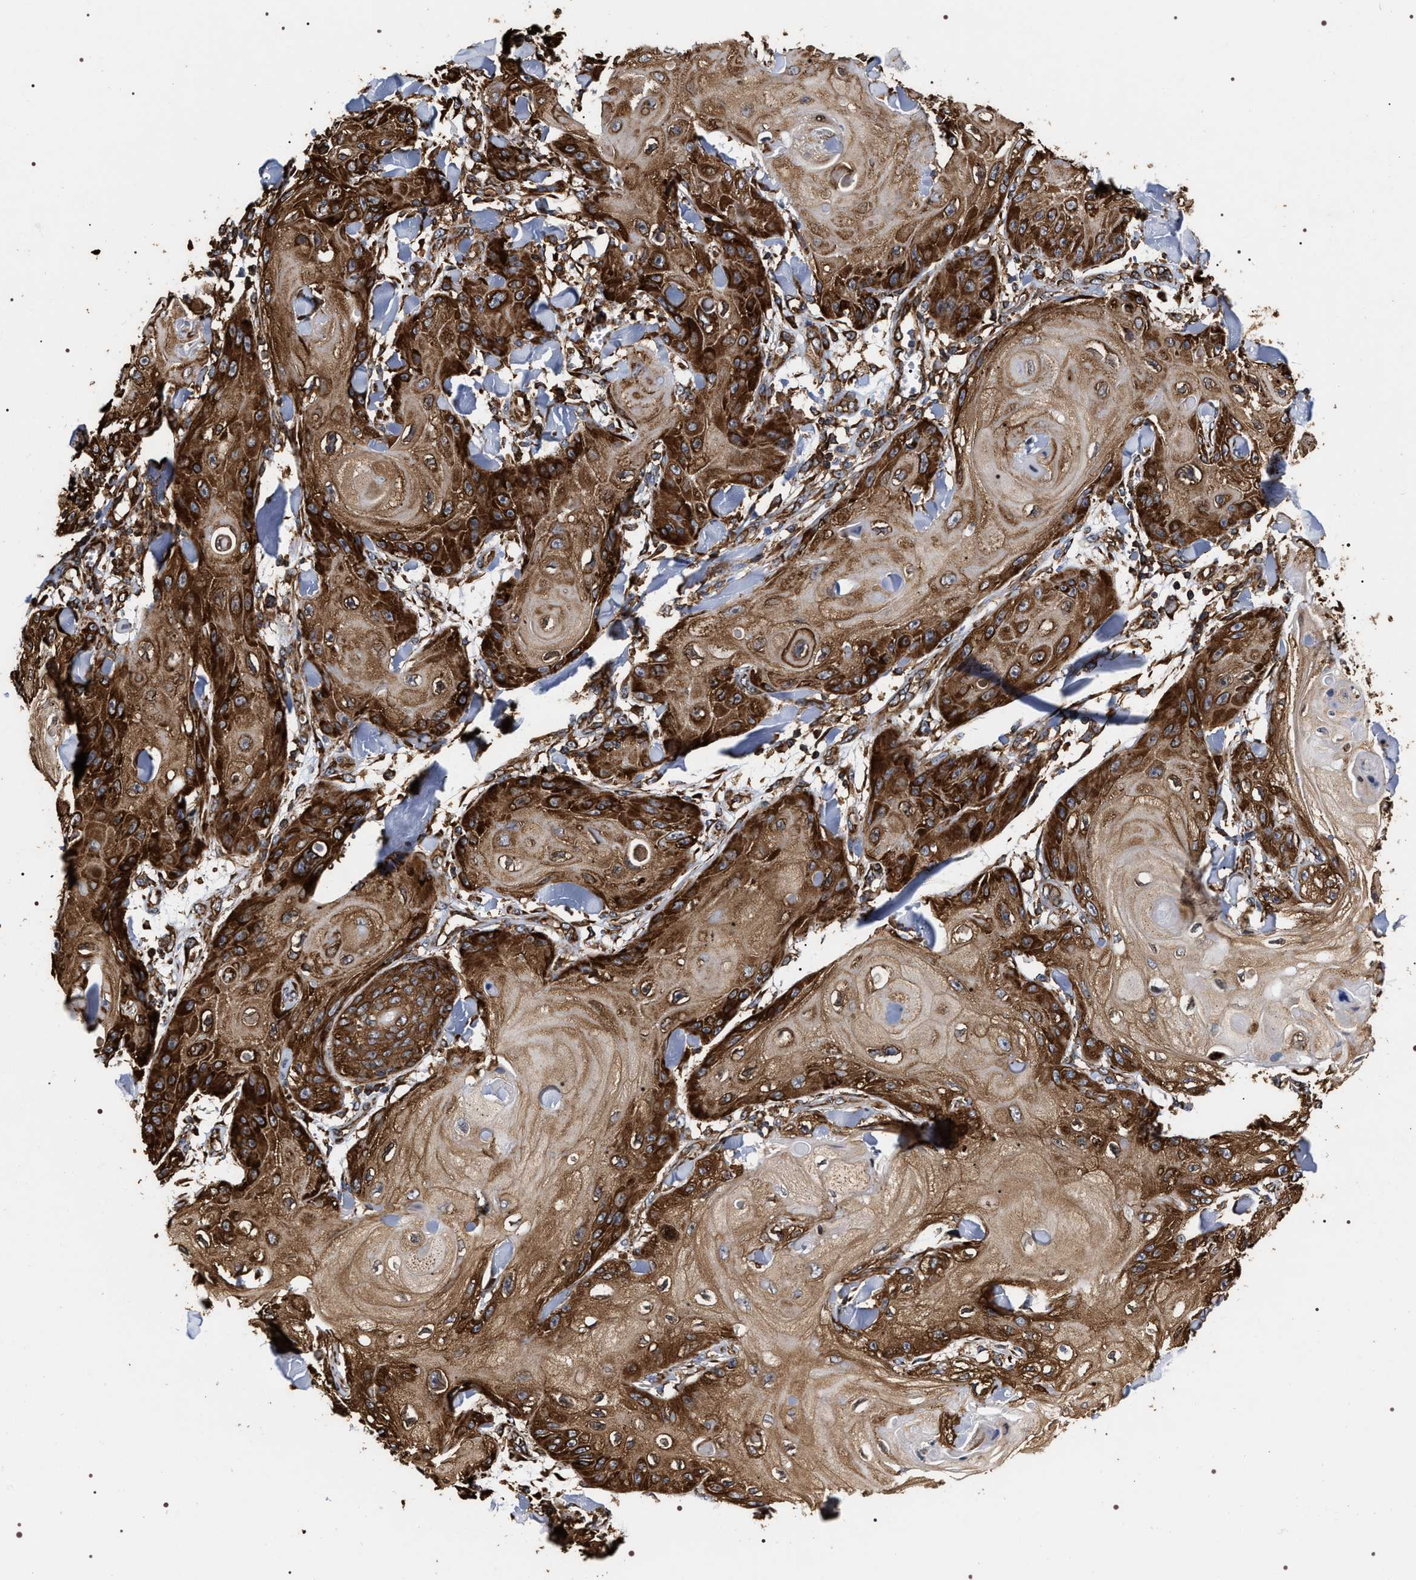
{"staining": {"intensity": "strong", "quantity": "25%-75%", "location": "cytoplasmic/membranous"}, "tissue": "skin cancer", "cell_type": "Tumor cells", "image_type": "cancer", "snomed": [{"axis": "morphology", "description": "Squamous cell carcinoma, NOS"}, {"axis": "topography", "description": "Skin"}], "caption": "Brown immunohistochemical staining in human skin squamous cell carcinoma demonstrates strong cytoplasmic/membranous expression in about 25%-75% of tumor cells.", "gene": "SERBP1", "patient": {"sex": "male", "age": 74}}